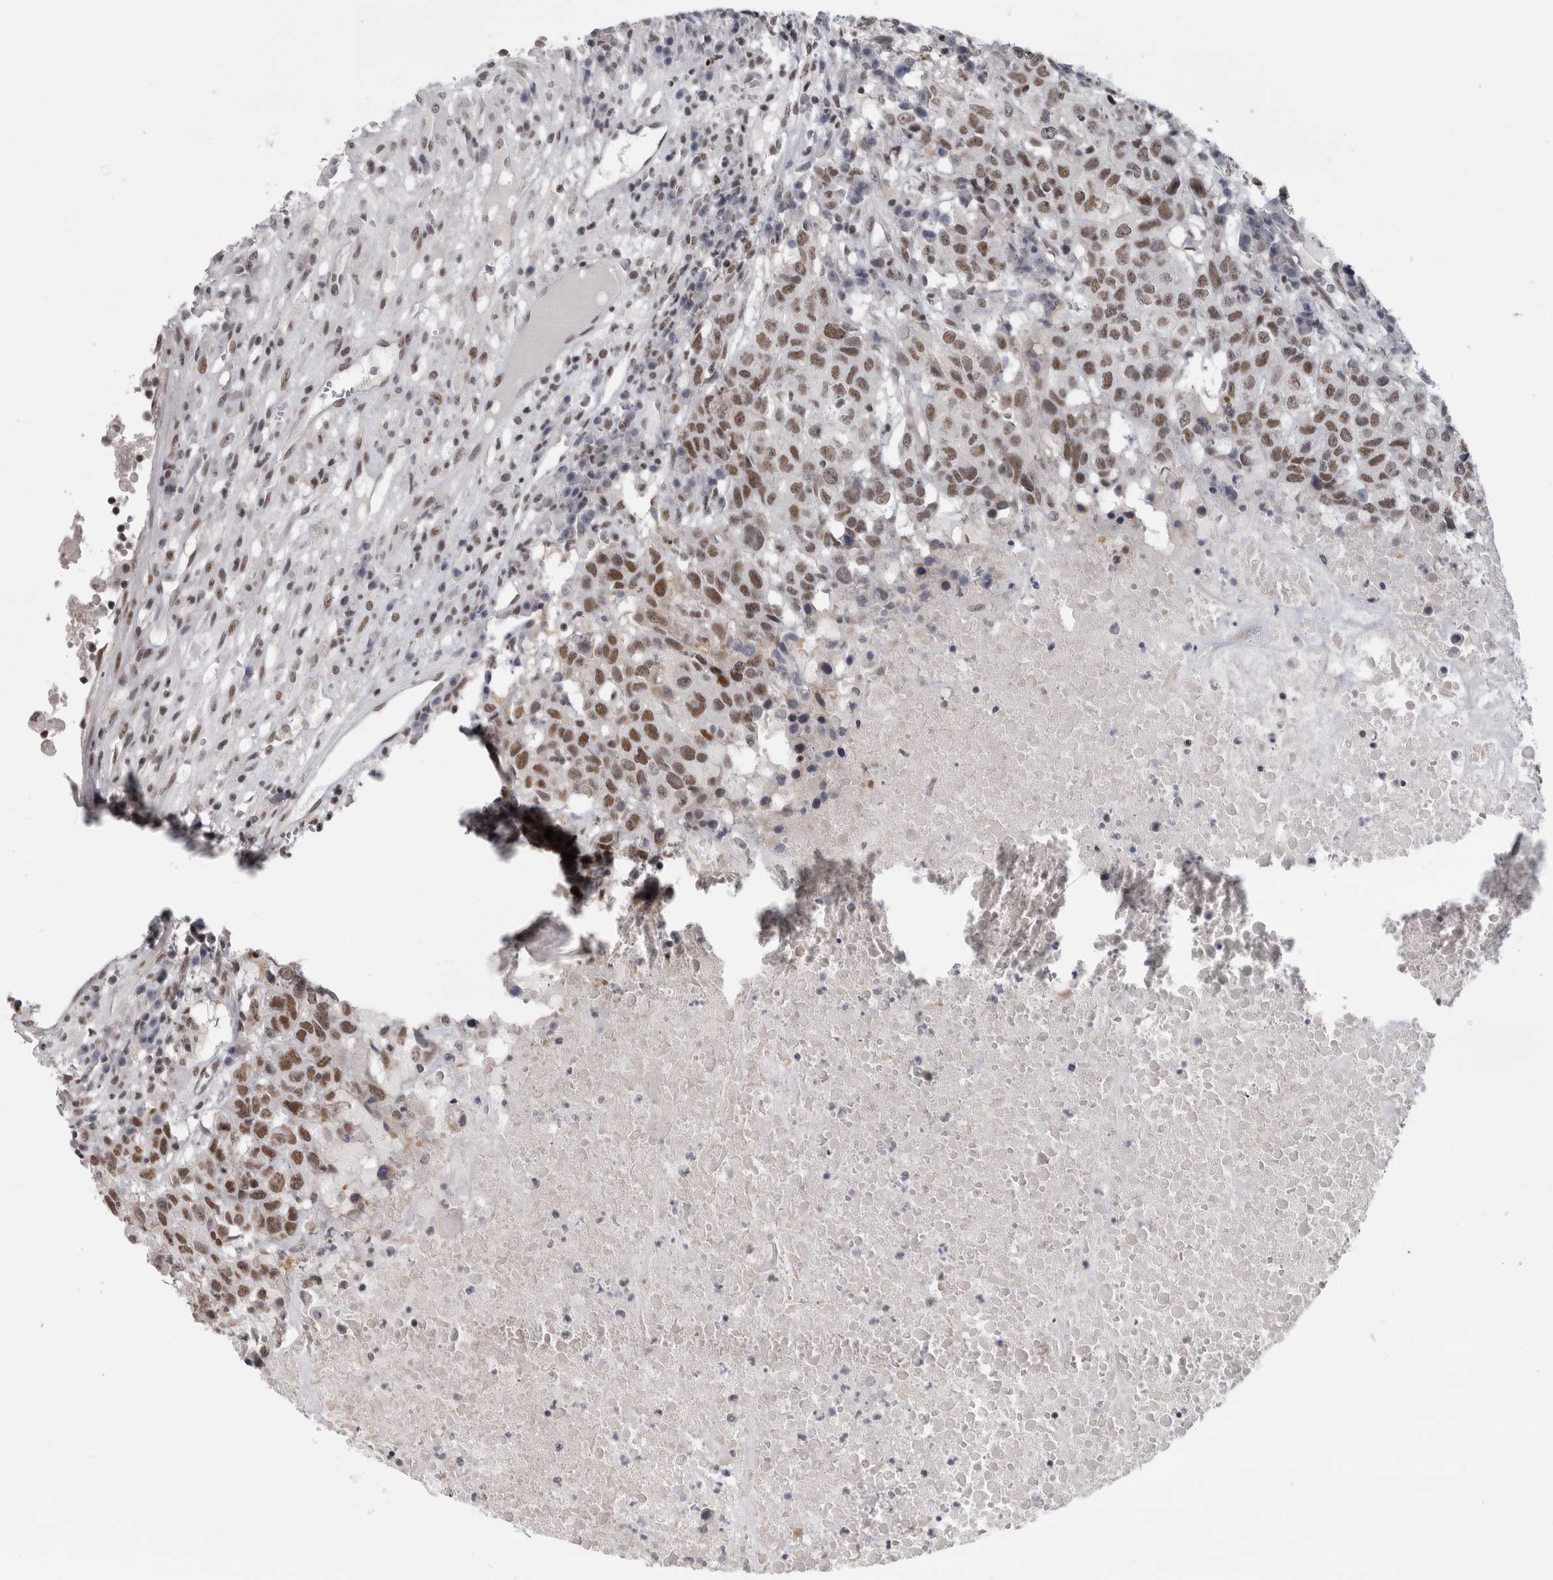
{"staining": {"intensity": "moderate", "quantity": ">75%", "location": "nuclear"}, "tissue": "head and neck cancer", "cell_type": "Tumor cells", "image_type": "cancer", "snomed": [{"axis": "morphology", "description": "Squamous cell carcinoma, NOS"}, {"axis": "topography", "description": "Head-Neck"}], "caption": "Head and neck cancer stained for a protein (brown) demonstrates moderate nuclear positive expression in approximately >75% of tumor cells.", "gene": "ARID4B", "patient": {"sex": "male", "age": 66}}